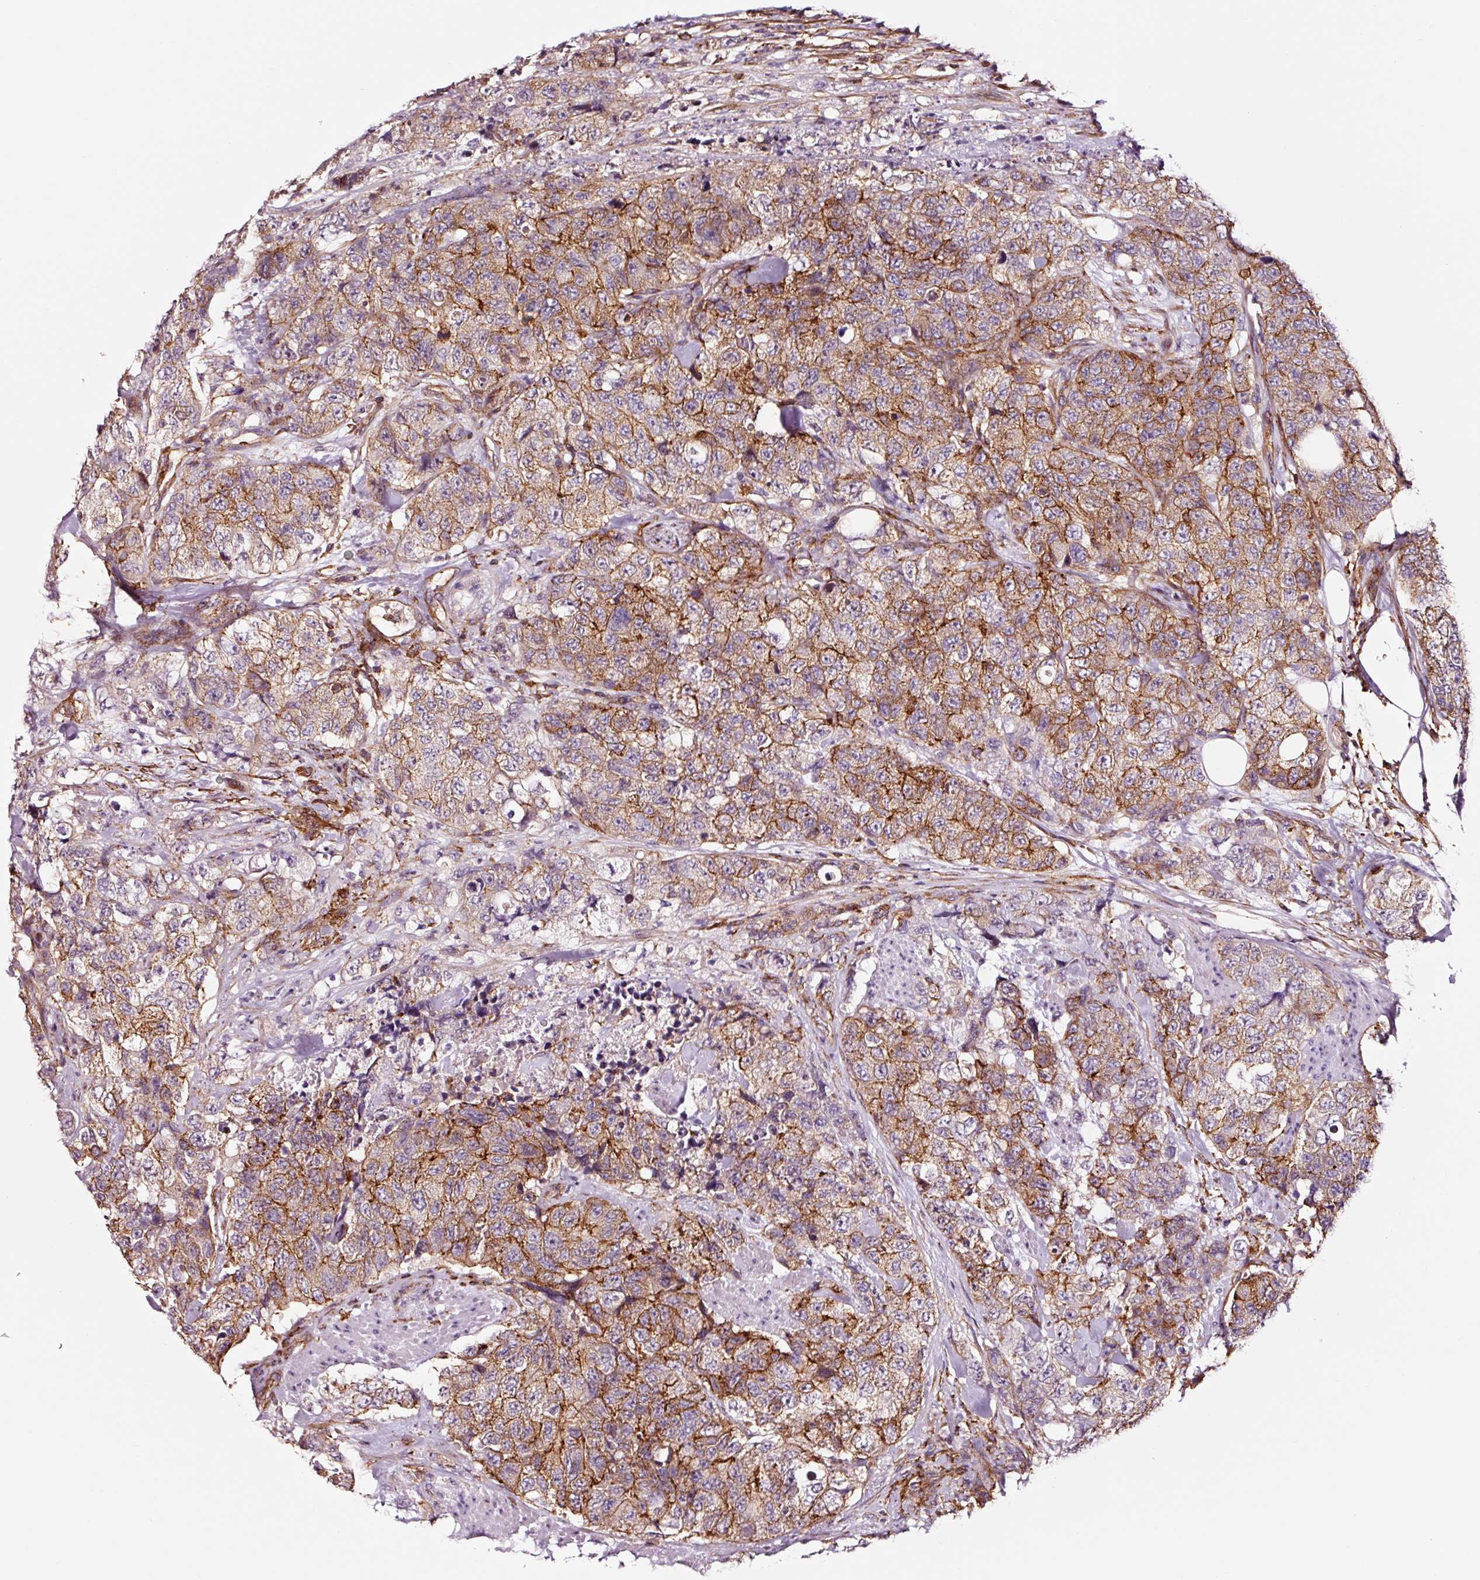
{"staining": {"intensity": "moderate", "quantity": "25%-75%", "location": "cytoplasmic/membranous"}, "tissue": "urothelial cancer", "cell_type": "Tumor cells", "image_type": "cancer", "snomed": [{"axis": "morphology", "description": "Urothelial carcinoma, High grade"}, {"axis": "topography", "description": "Urinary bladder"}], "caption": "Urothelial cancer tissue displays moderate cytoplasmic/membranous staining in approximately 25%-75% of tumor cells, visualized by immunohistochemistry.", "gene": "ADD3", "patient": {"sex": "female", "age": 78}}